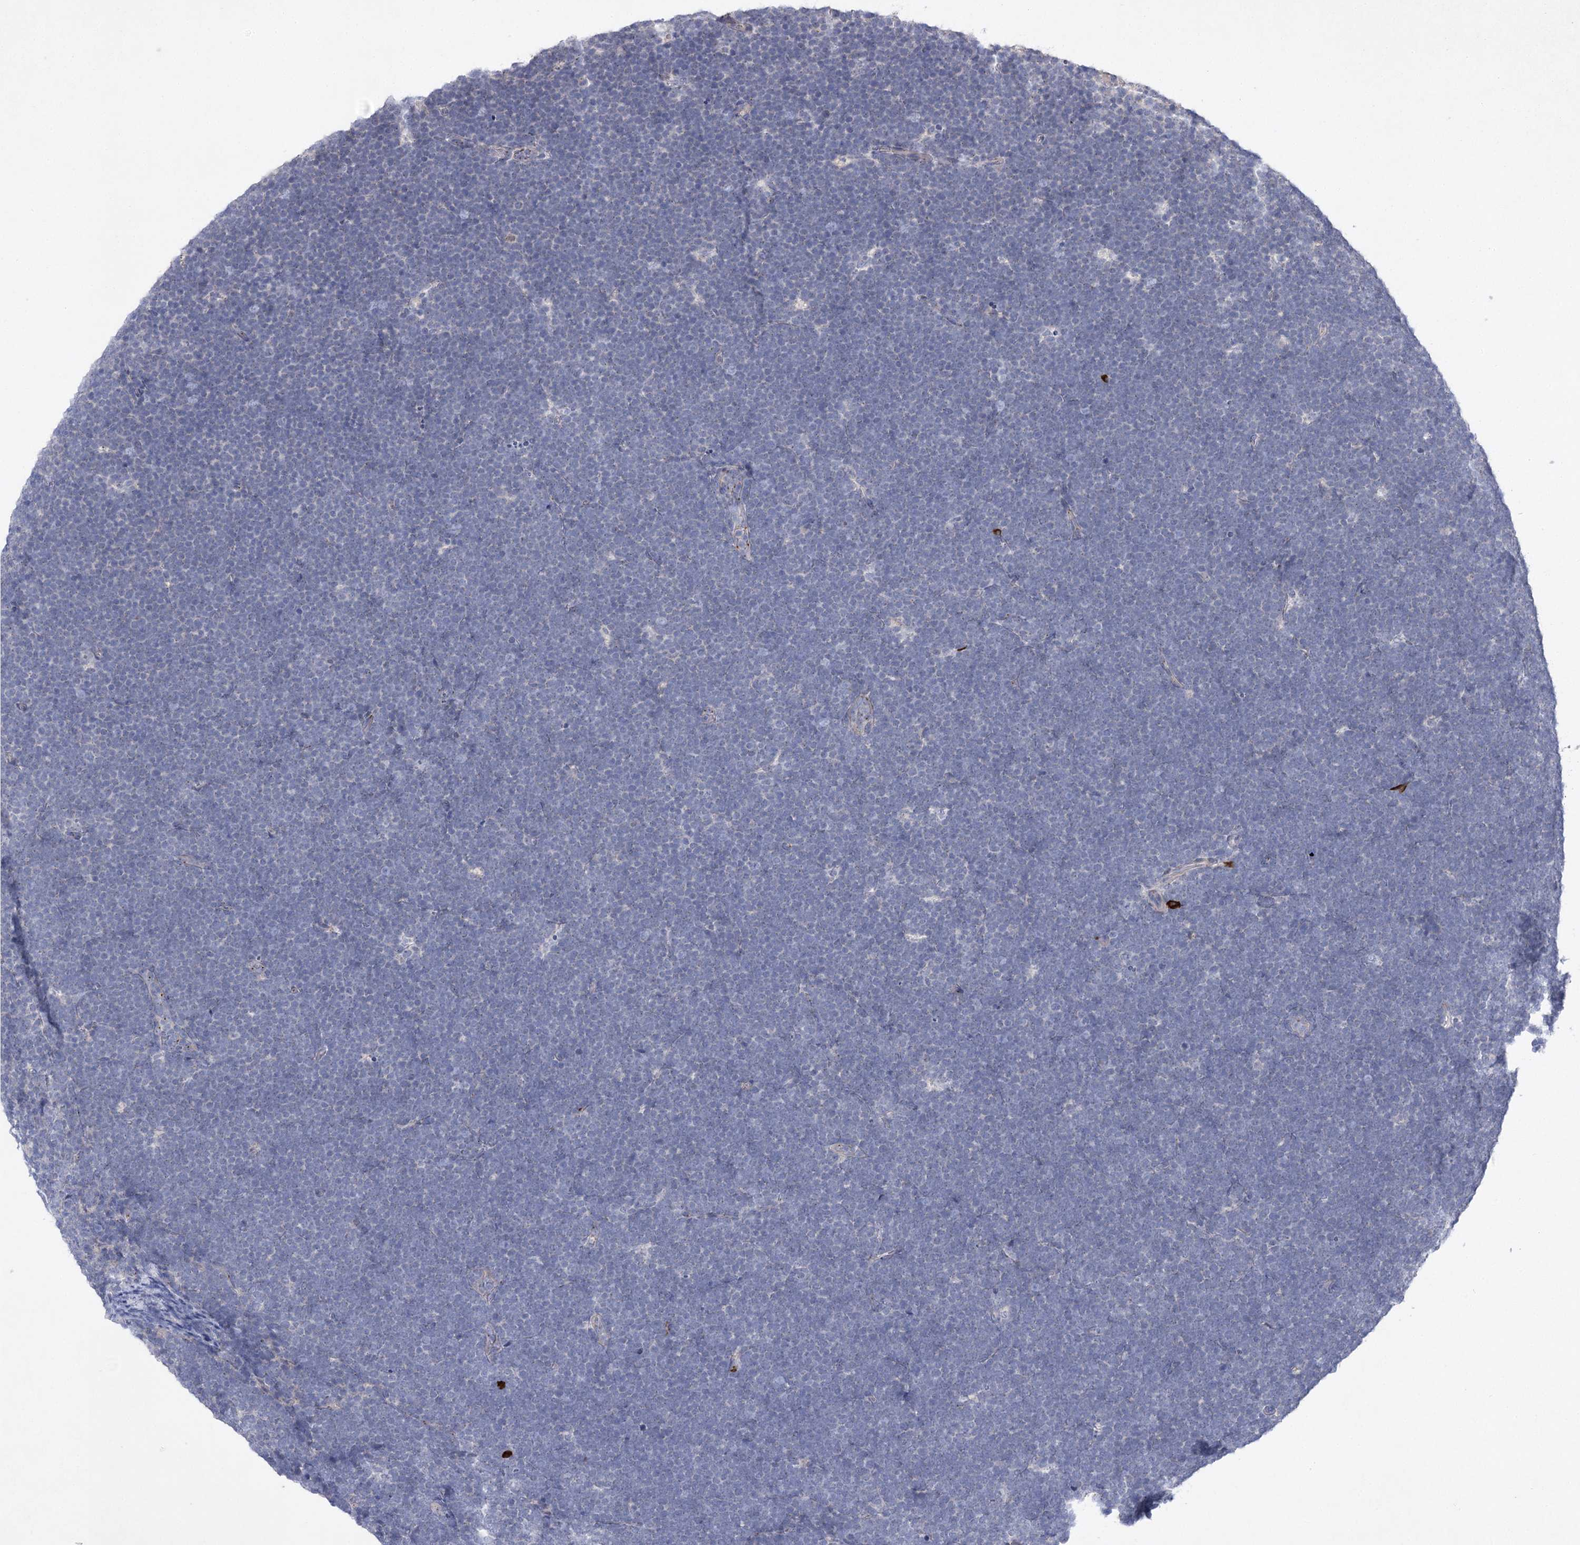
{"staining": {"intensity": "negative", "quantity": "none", "location": "none"}, "tissue": "lymphoma", "cell_type": "Tumor cells", "image_type": "cancer", "snomed": [{"axis": "morphology", "description": "Malignant lymphoma, non-Hodgkin's type, High grade"}, {"axis": "topography", "description": "Lymph node"}], "caption": "Human high-grade malignant lymphoma, non-Hodgkin's type stained for a protein using IHC reveals no positivity in tumor cells.", "gene": "COX15", "patient": {"sex": "male", "age": 13}}